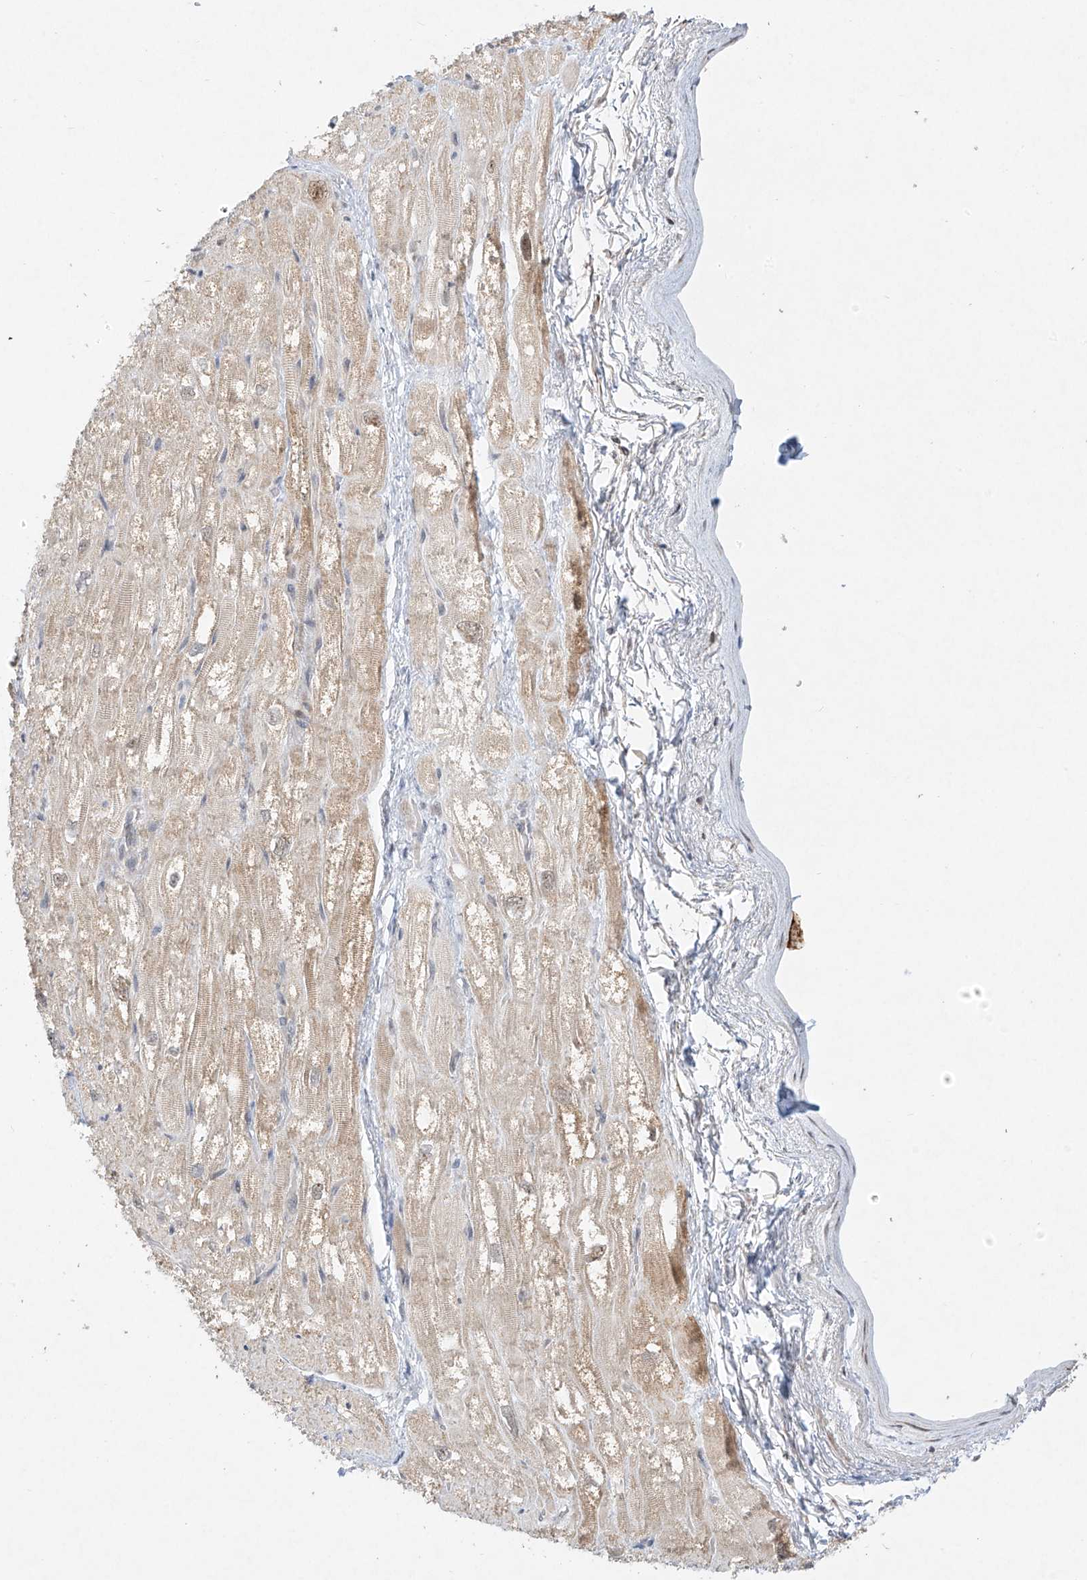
{"staining": {"intensity": "moderate", "quantity": "<25%", "location": "cytoplasmic/membranous"}, "tissue": "heart muscle", "cell_type": "Cardiomyocytes", "image_type": "normal", "snomed": [{"axis": "morphology", "description": "Normal tissue, NOS"}, {"axis": "topography", "description": "Heart"}], "caption": "Immunohistochemical staining of unremarkable human heart muscle demonstrates low levels of moderate cytoplasmic/membranous positivity in approximately <25% of cardiomyocytes.", "gene": "TASP1", "patient": {"sex": "male", "age": 50}}